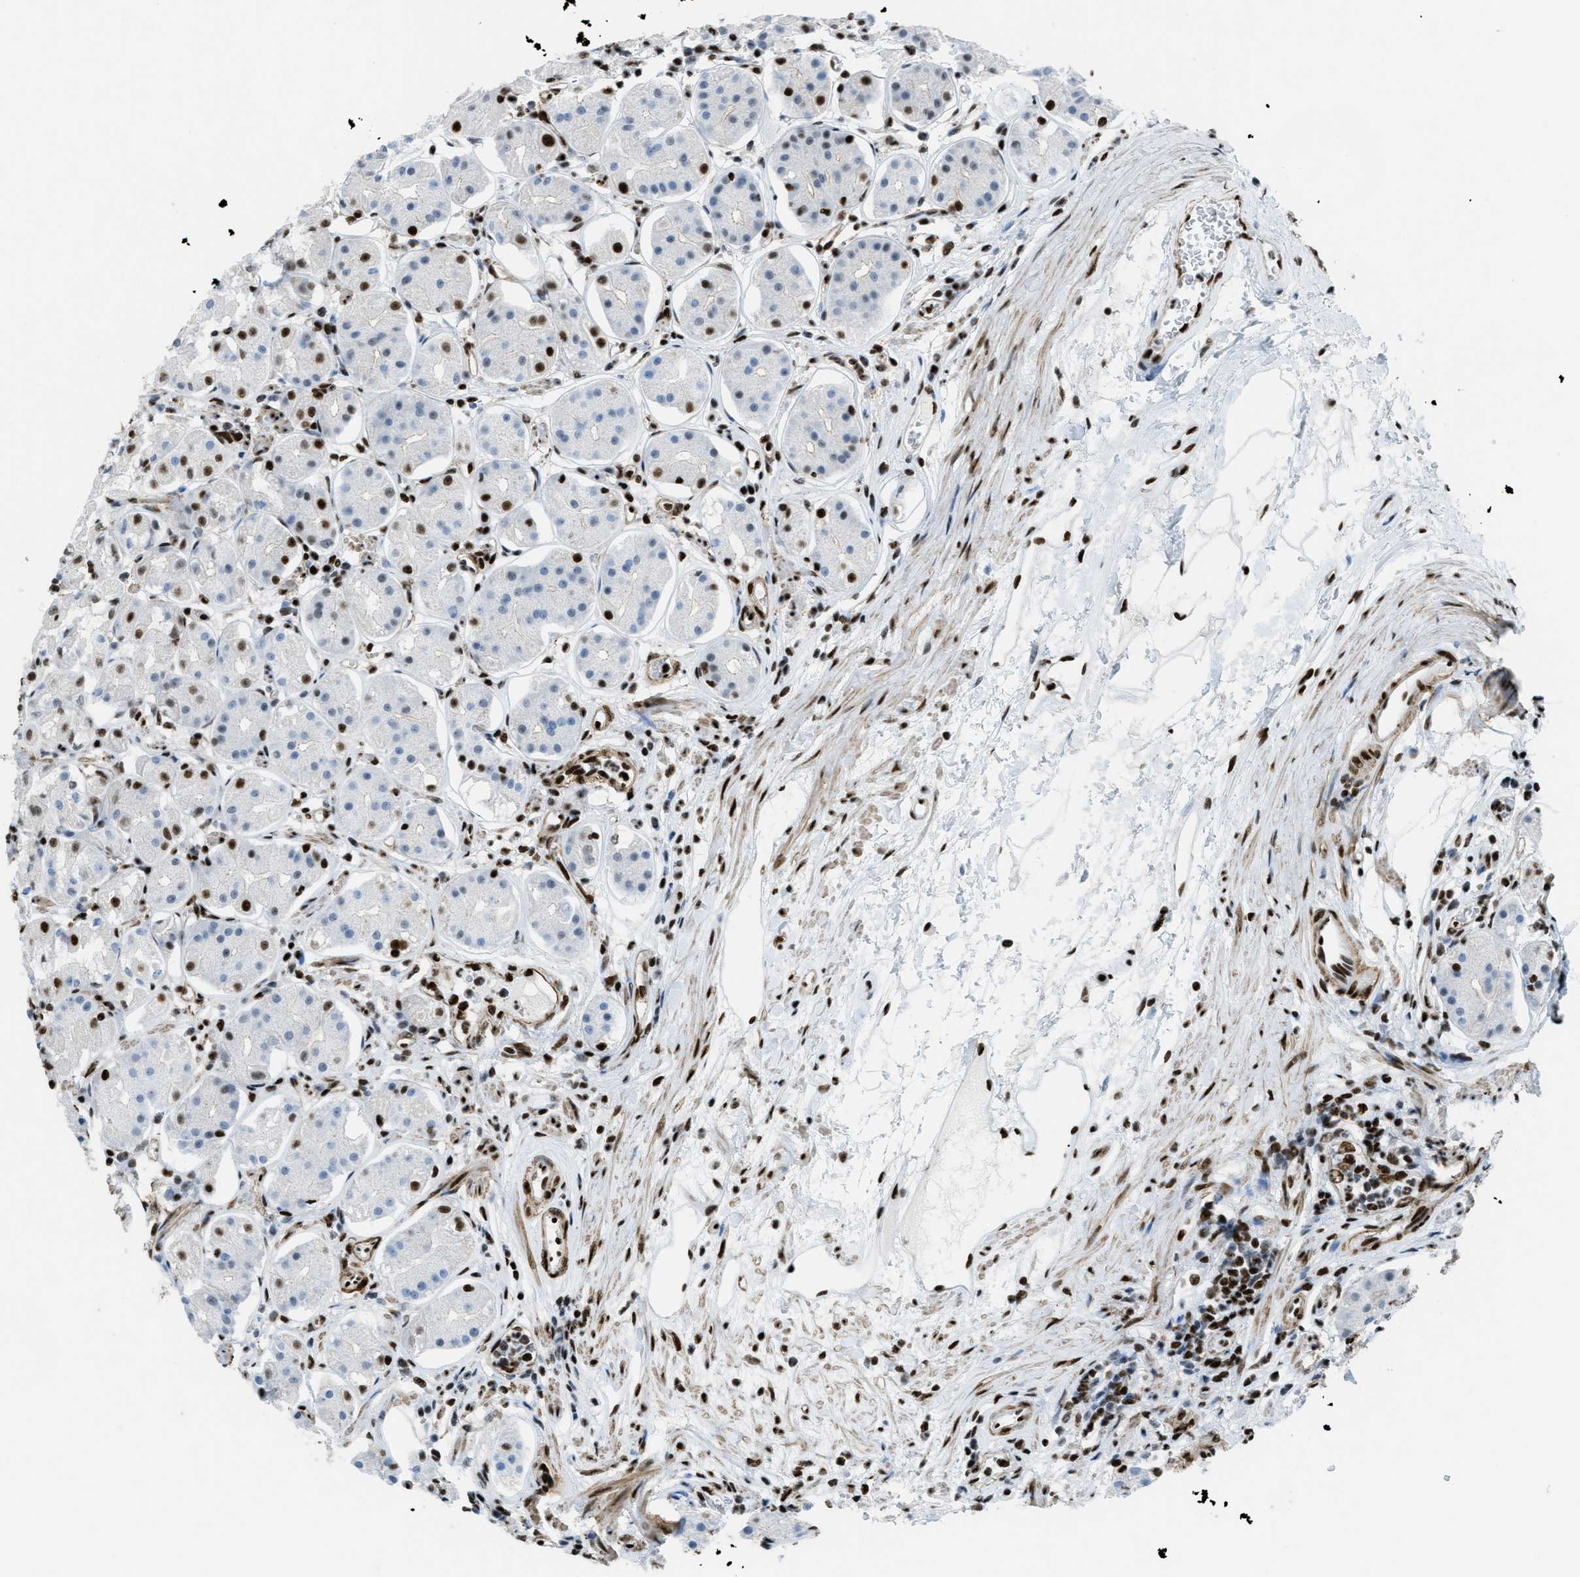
{"staining": {"intensity": "strong", "quantity": "25%-75%", "location": "nuclear"}, "tissue": "stomach", "cell_type": "Glandular cells", "image_type": "normal", "snomed": [{"axis": "morphology", "description": "Normal tissue, NOS"}, {"axis": "topography", "description": "Stomach"}, {"axis": "topography", "description": "Stomach, lower"}], "caption": "A micrograph of stomach stained for a protein shows strong nuclear brown staining in glandular cells.", "gene": "ZNF207", "patient": {"sex": "female", "age": 56}}